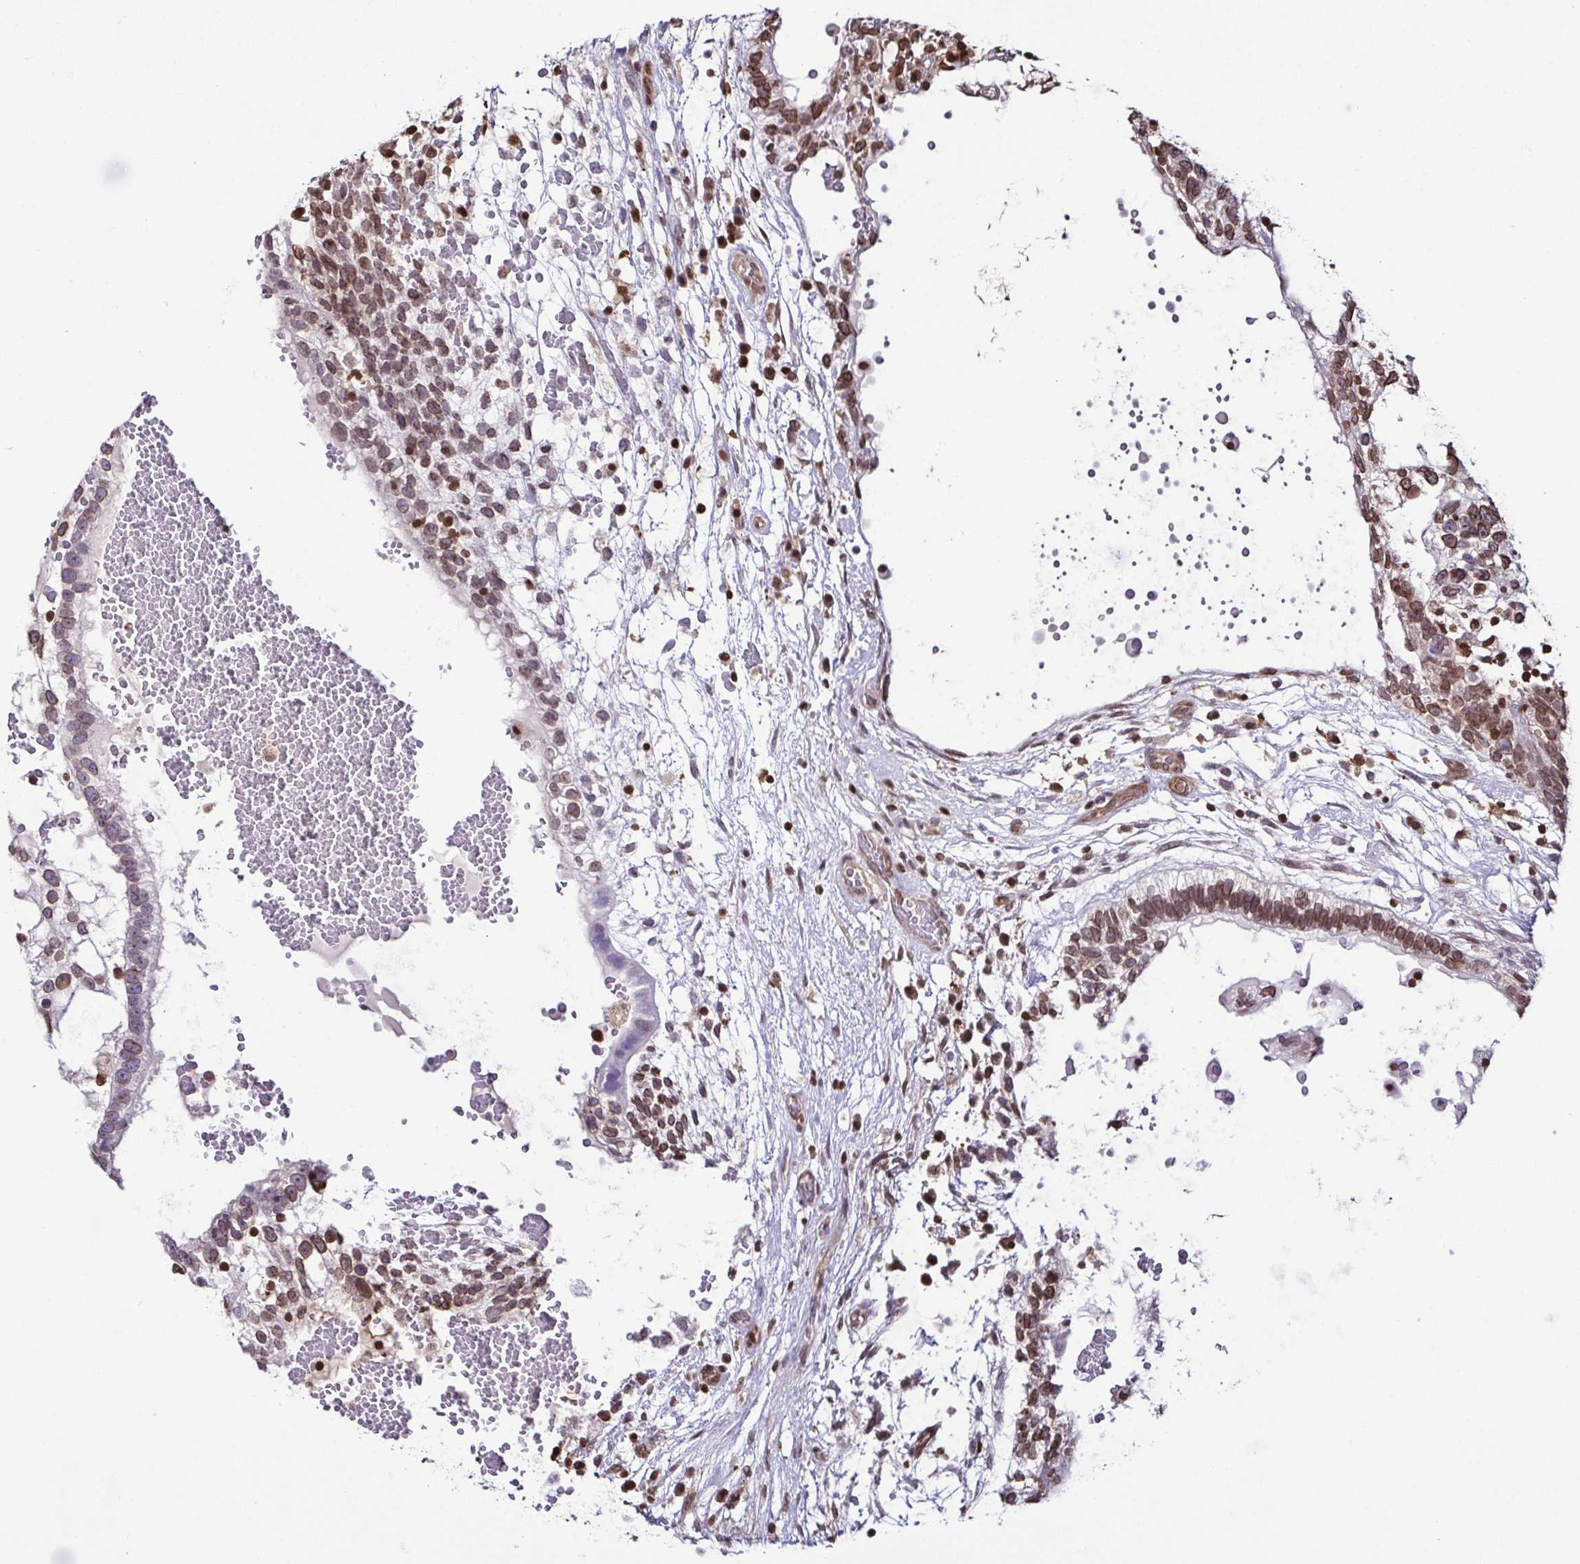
{"staining": {"intensity": "moderate", "quantity": "<25%", "location": "cytoplasmic/membranous,nuclear"}, "tissue": "testis cancer", "cell_type": "Tumor cells", "image_type": "cancer", "snomed": [{"axis": "morphology", "description": "Normal tissue, NOS"}, {"axis": "morphology", "description": "Carcinoma, Embryonal, NOS"}, {"axis": "topography", "description": "Testis"}], "caption": "About <25% of tumor cells in human testis embryonal carcinoma reveal moderate cytoplasmic/membranous and nuclear protein staining as visualized by brown immunohistochemical staining.", "gene": "PSMB9", "patient": {"sex": "male", "age": 32}}